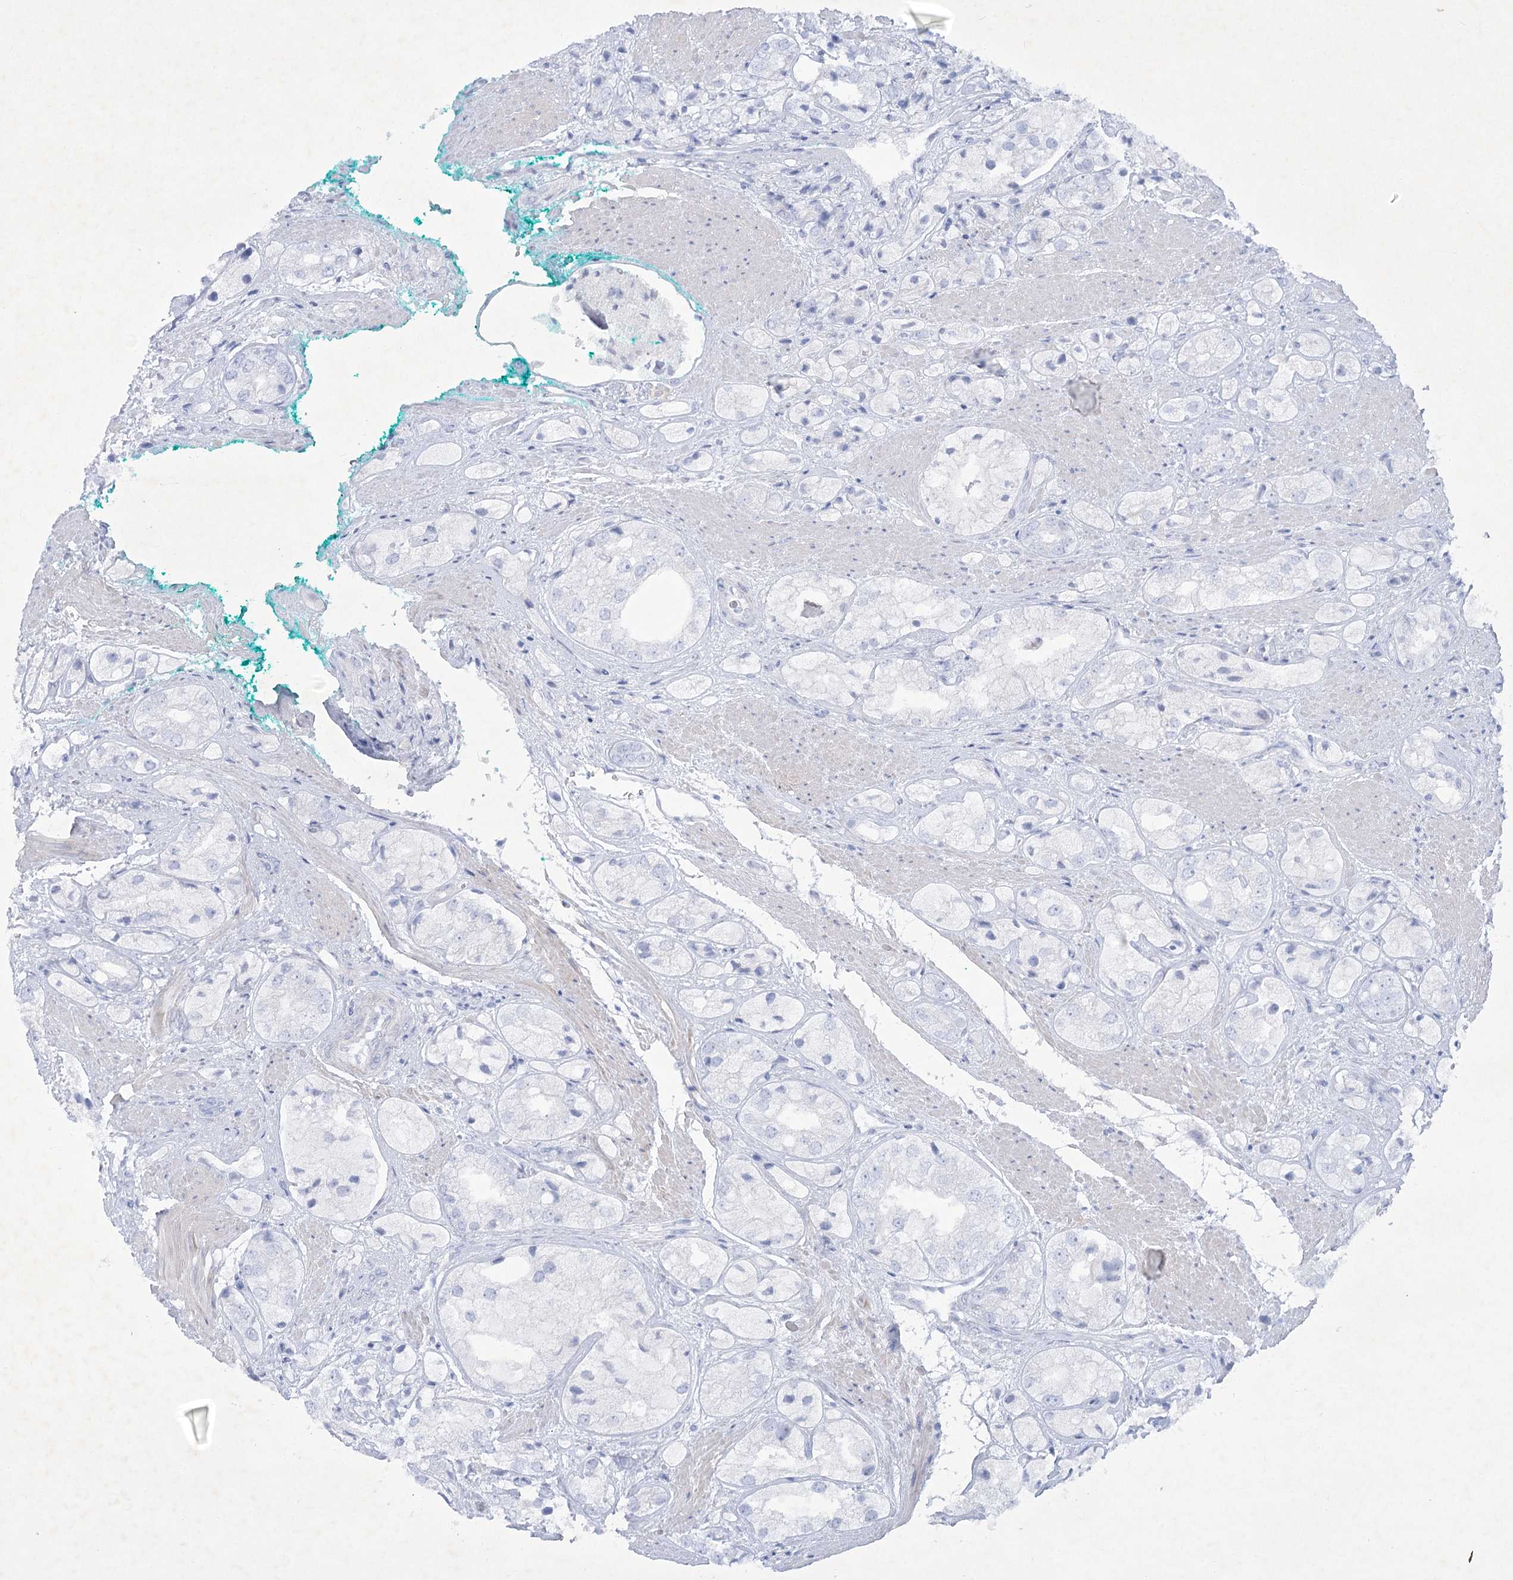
{"staining": {"intensity": "negative", "quantity": "none", "location": "none"}, "tissue": "prostate cancer", "cell_type": "Tumor cells", "image_type": "cancer", "snomed": [{"axis": "morphology", "description": "Adenocarcinoma, High grade"}, {"axis": "topography", "description": "Prostate"}], "caption": "This is a histopathology image of immunohistochemistry staining of high-grade adenocarcinoma (prostate), which shows no positivity in tumor cells.", "gene": "GBF1", "patient": {"sex": "male", "age": 50}}